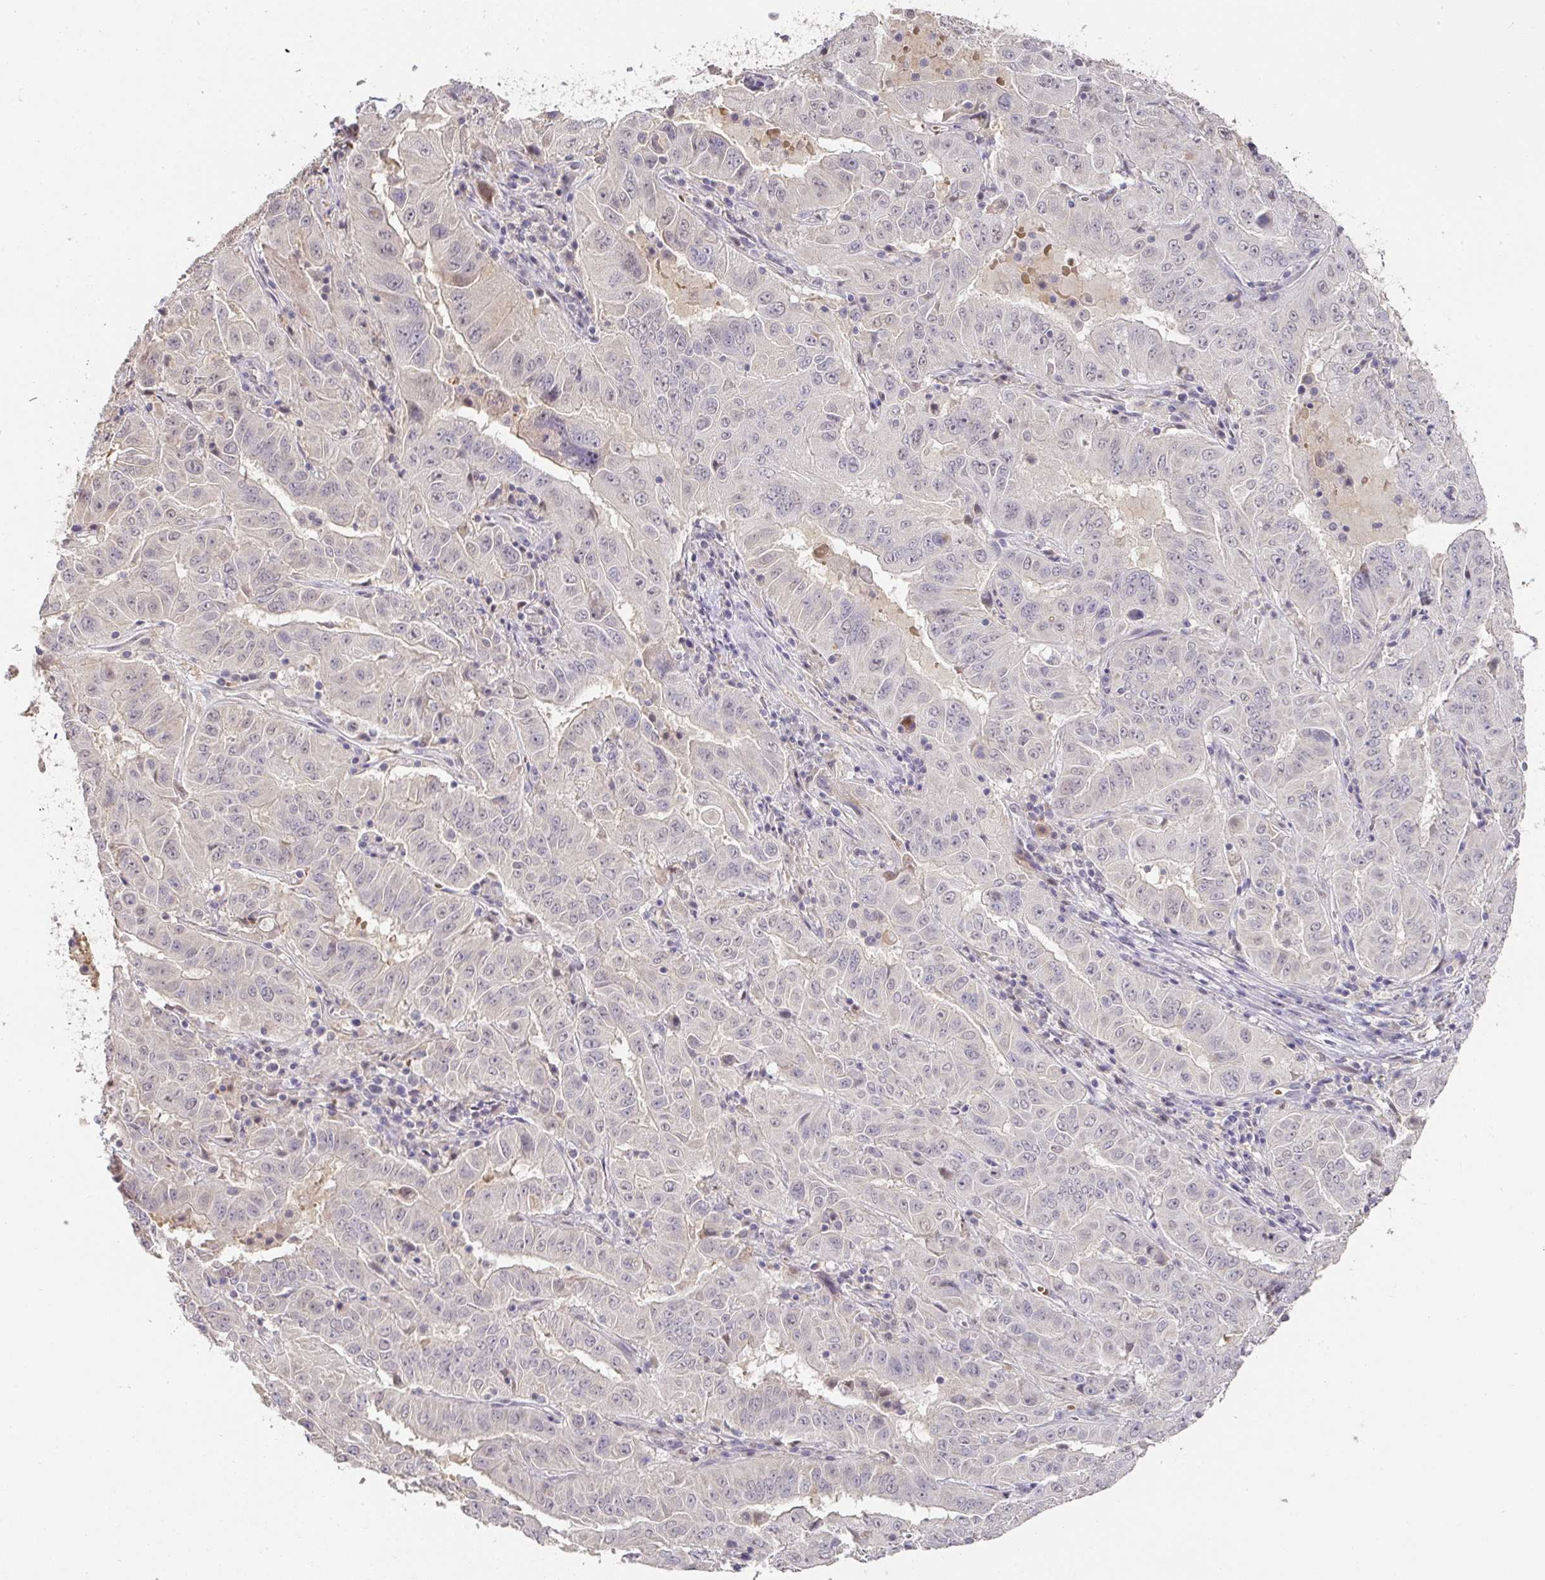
{"staining": {"intensity": "negative", "quantity": "none", "location": "none"}, "tissue": "pancreatic cancer", "cell_type": "Tumor cells", "image_type": "cancer", "snomed": [{"axis": "morphology", "description": "Adenocarcinoma, NOS"}, {"axis": "topography", "description": "Pancreas"}], "caption": "Immunohistochemistry (IHC) micrograph of neoplastic tissue: human pancreatic cancer (adenocarcinoma) stained with DAB (3,3'-diaminobenzidine) displays no significant protein expression in tumor cells. (Stains: DAB immunohistochemistry with hematoxylin counter stain, Microscopy: brightfield microscopy at high magnification).", "gene": "FOXN4", "patient": {"sex": "male", "age": 63}}